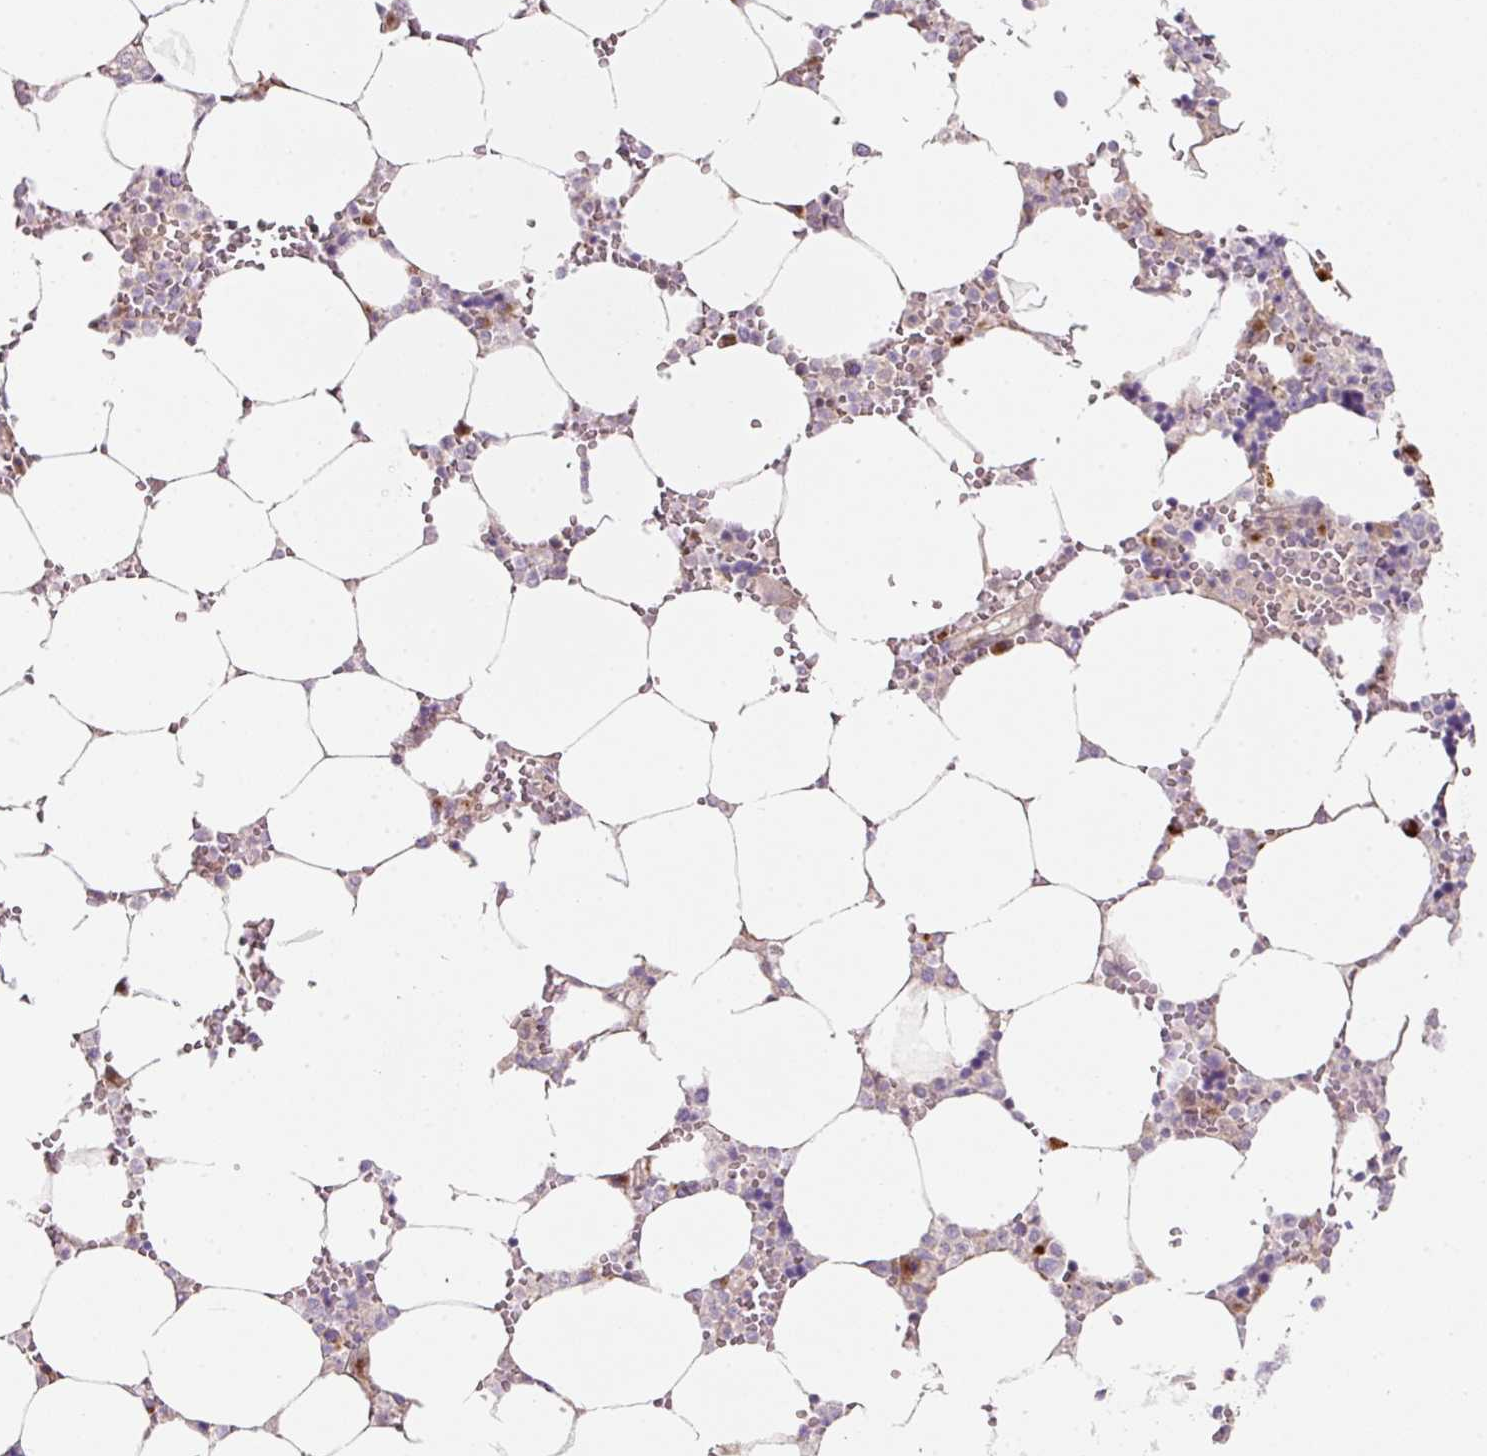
{"staining": {"intensity": "moderate", "quantity": "<25%", "location": "cytoplasmic/membranous"}, "tissue": "bone marrow", "cell_type": "Hematopoietic cells", "image_type": "normal", "snomed": [{"axis": "morphology", "description": "Normal tissue, NOS"}, {"axis": "topography", "description": "Bone marrow"}], "caption": "Unremarkable bone marrow shows moderate cytoplasmic/membranous expression in approximately <25% of hematopoietic cells Nuclei are stained in blue..", "gene": "NBPF11", "patient": {"sex": "male", "age": 64}}